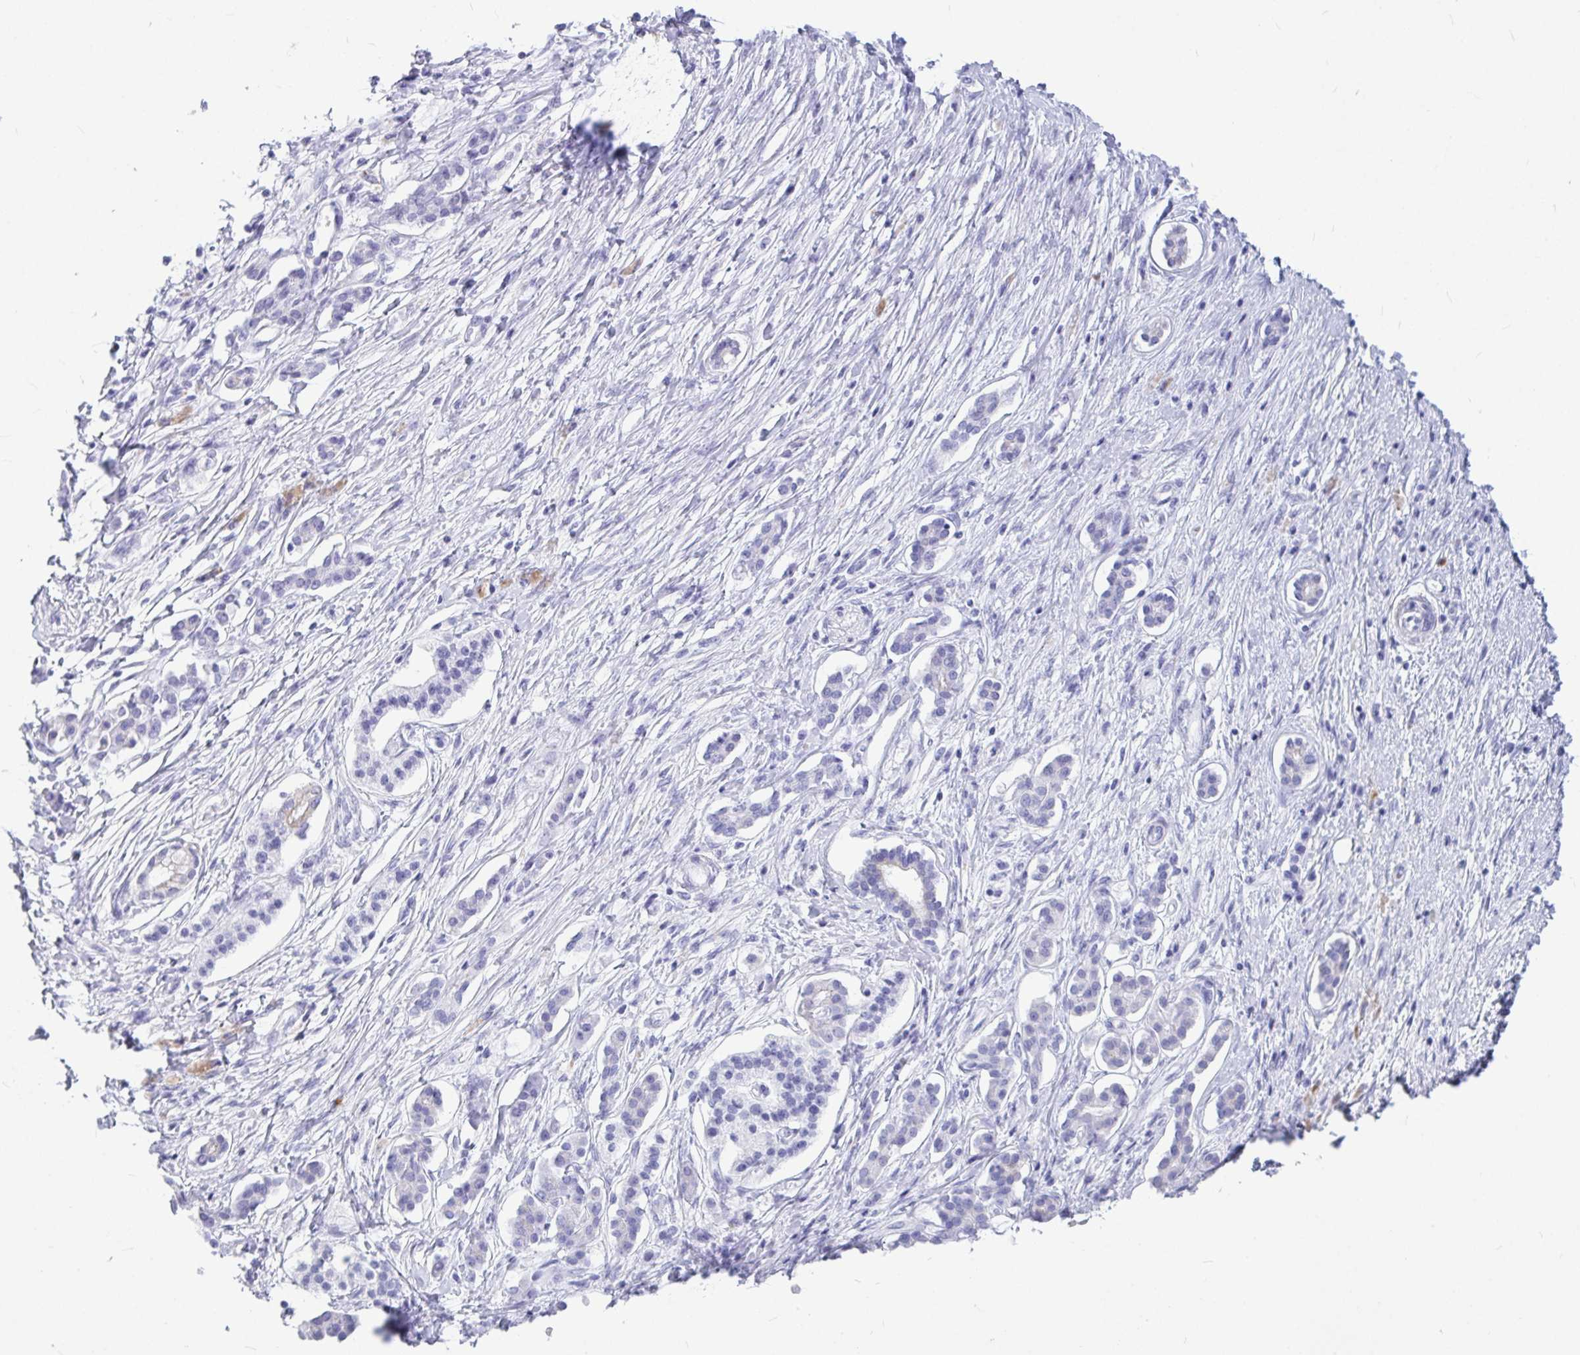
{"staining": {"intensity": "negative", "quantity": "none", "location": "none"}, "tissue": "pancreatic cancer", "cell_type": "Tumor cells", "image_type": "cancer", "snomed": [{"axis": "morphology", "description": "Adenocarcinoma, NOS"}, {"axis": "topography", "description": "Pancreas"}], "caption": "Tumor cells show no significant protein expression in pancreatic adenocarcinoma.", "gene": "OR5J2", "patient": {"sex": "male", "age": 68}}